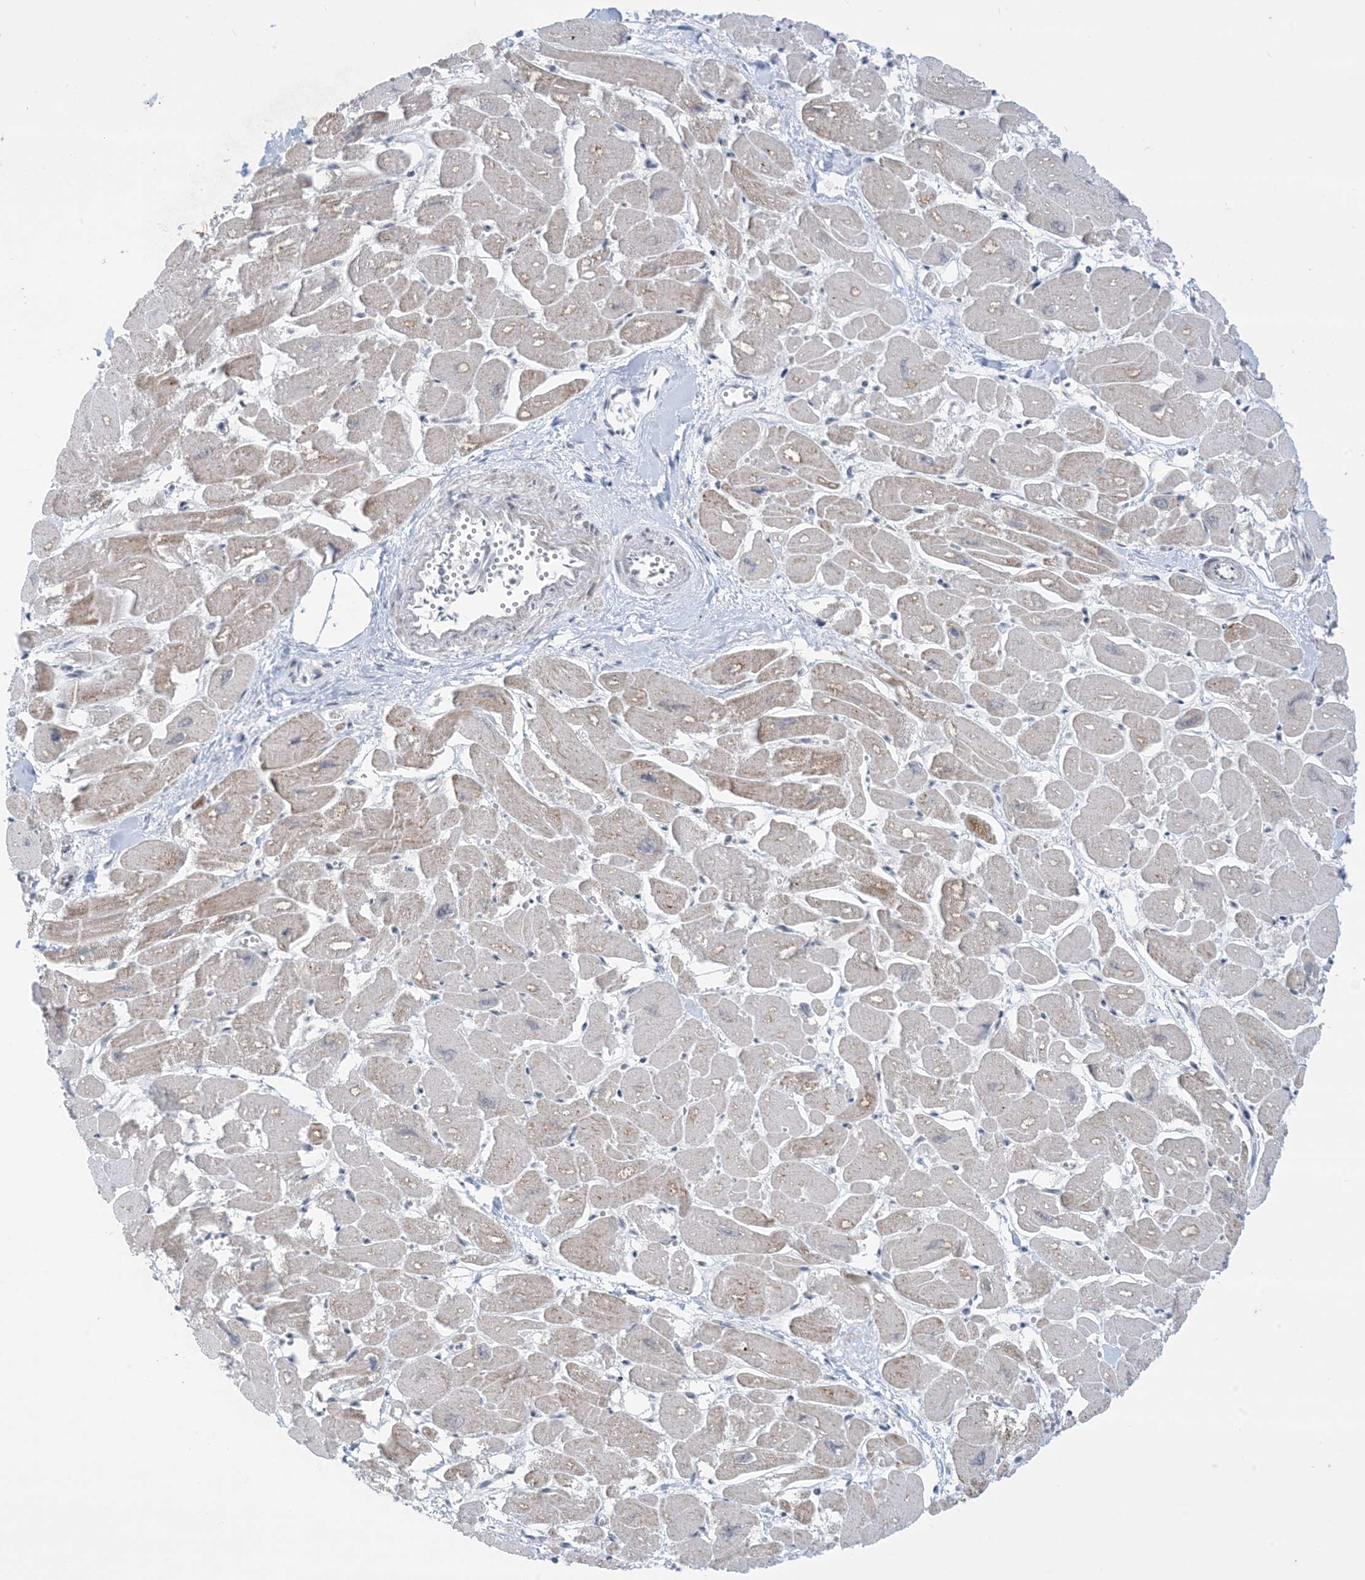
{"staining": {"intensity": "moderate", "quantity": "<25%", "location": "cytoplasmic/membranous"}, "tissue": "heart muscle", "cell_type": "Cardiomyocytes", "image_type": "normal", "snomed": [{"axis": "morphology", "description": "Normal tissue, NOS"}, {"axis": "topography", "description": "Heart"}], "caption": "A brown stain highlights moderate cytoplasmic/membranous staining of a protein in cardiomyocytes of normal heart muscle. Nuclei are stained in blue.", "gene": "TFPT", "patient": {"sex": "male", "age": 54}}